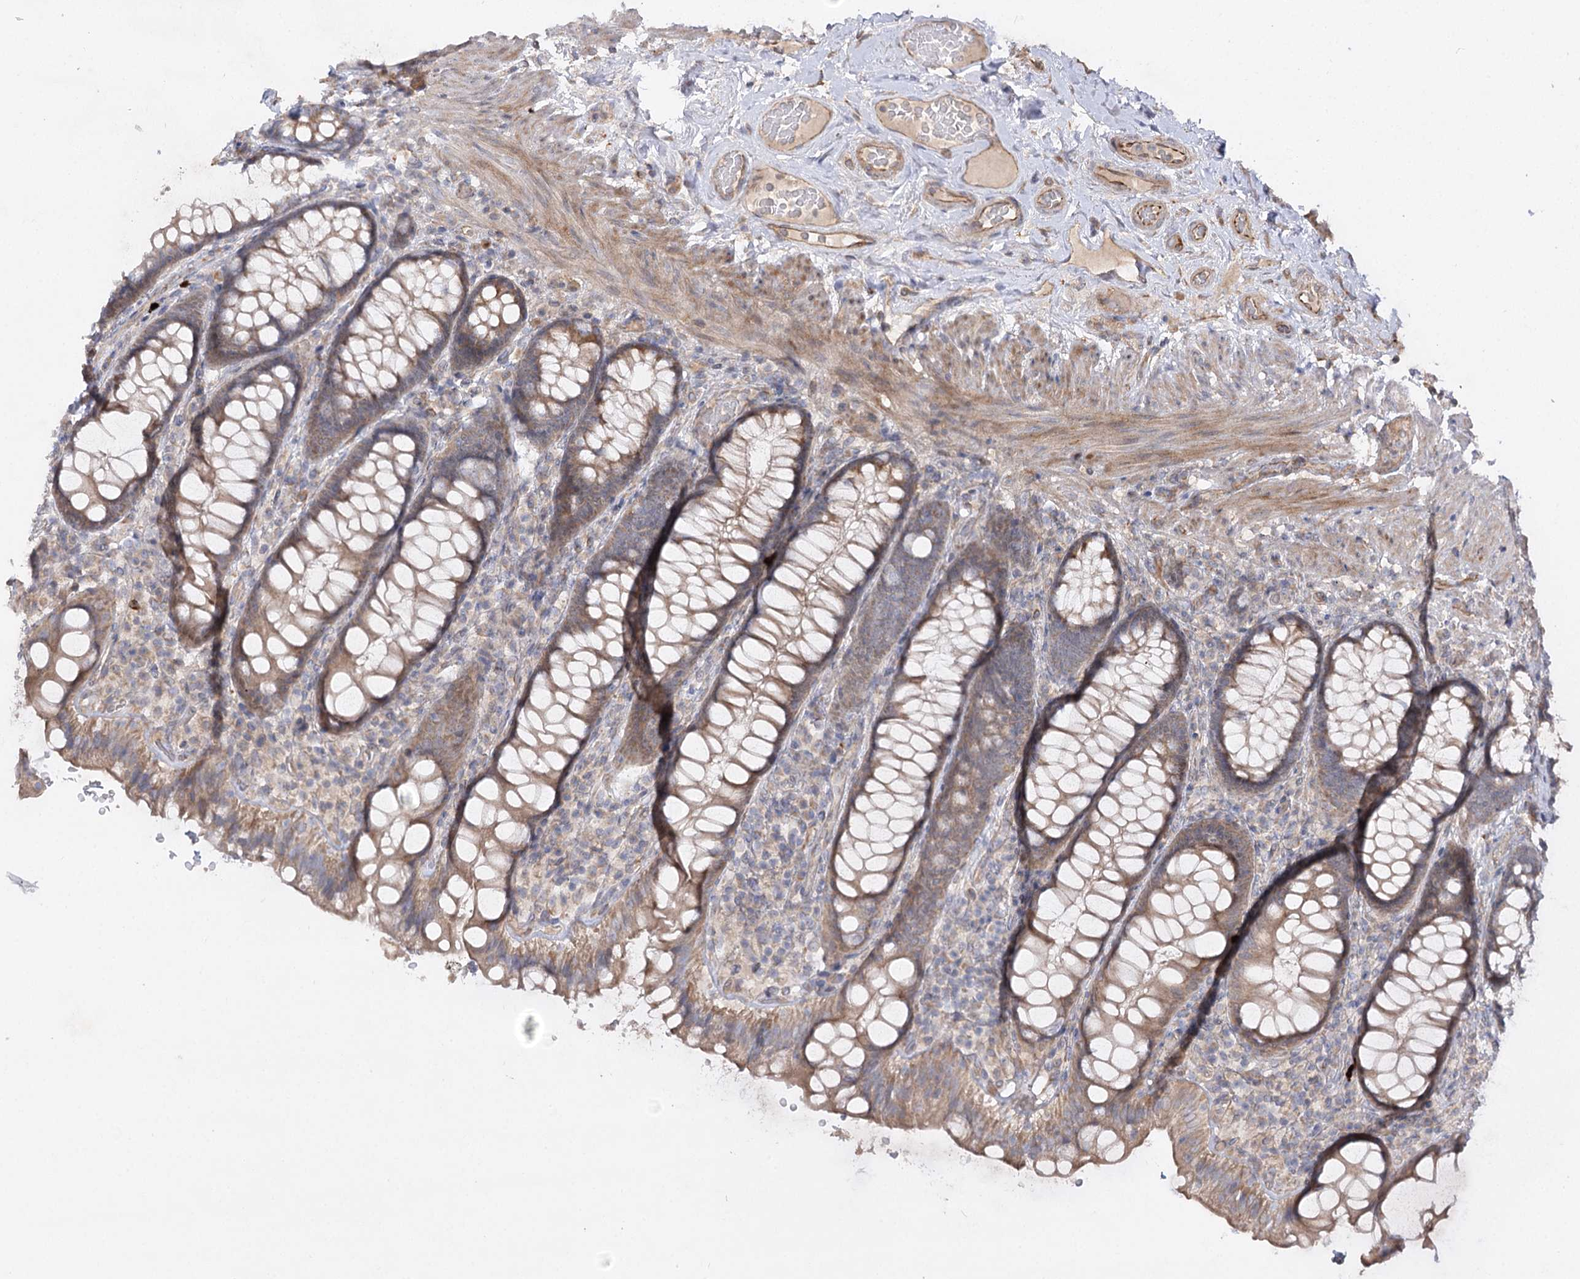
{"staining": {"intensity": "moderate", "quantity": ">75%", "location": "cytoplasmic/membranous"}, "tissue": "rectum", "cell_type": "Glandular cells", "image_type": "normal", "snomed": [{"axis": "morphology", "description": "Normal tissue, NOS"}, {"axis": "topography", "description": "Rectum"}], "caption": "Immunohistochemical staining of unremarkable human rectum exhibits >75% levels of moderate cytoplasmic/membranous protein expression in approximately >75% of glandular cells.", "gene": "KIAA0825", "patient": {"sex": "male", "age": 83}}